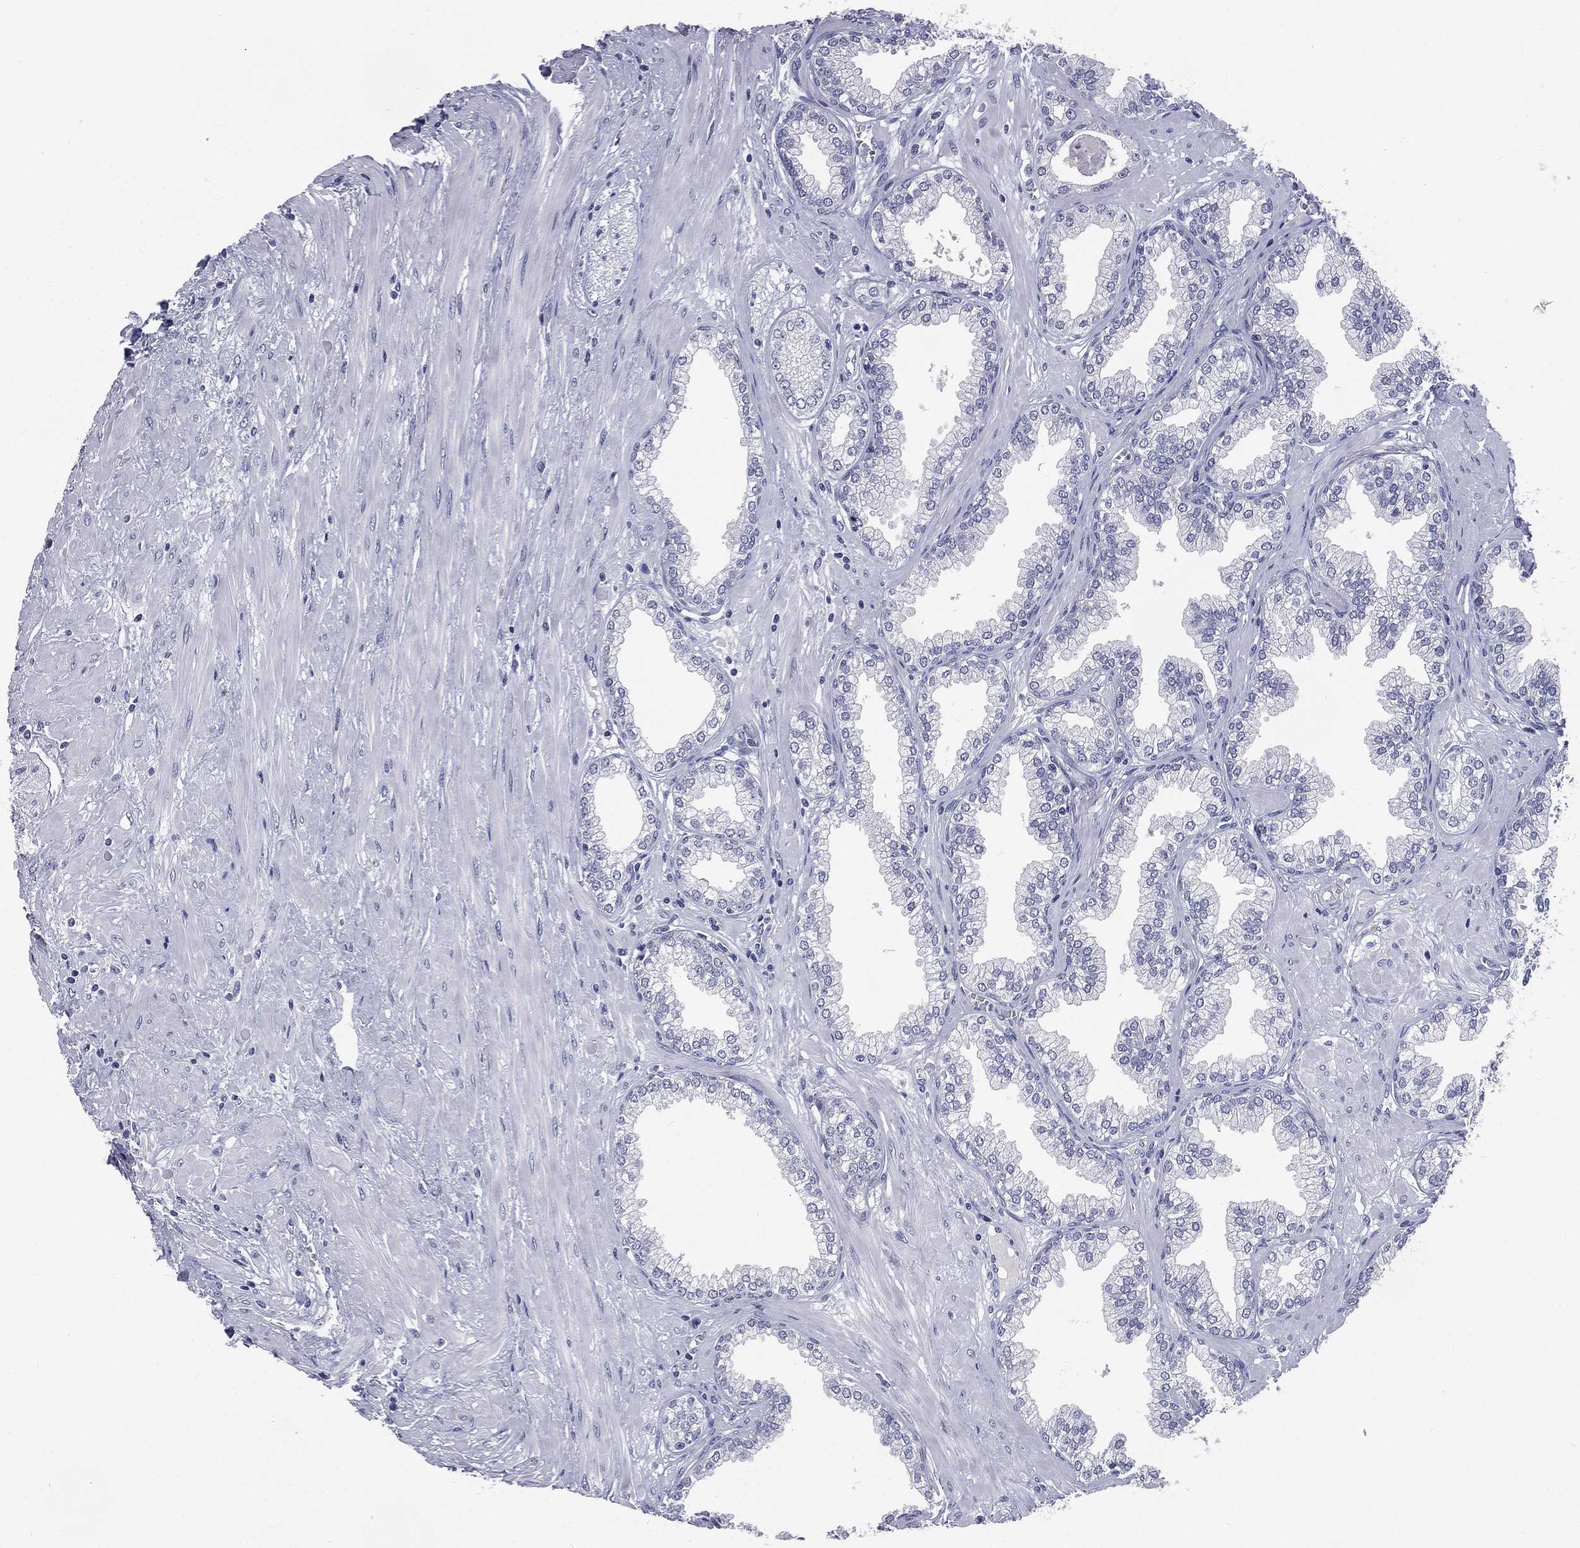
{"staining": {"intensity": "negative", "quantity": "none", "location": "none"}, "tissue": "prostate", "cell_type": "Glandular cells", "image_type": "normal", "snomed": [{"axis": "morphology", "description": "Normal tissue, NOS"}, {"axis": "topography", "description": "Prostate"}], "caption": "The immunohistochemistry (IHC) micrograph has no significant positivity in glandular cells of prostate. (DAB immunohistochemistry (IHC) visualized using brightfield microscopy, high magnification).", "gene": "IFT27", "patient": {"sex": "male", "age": 64}}